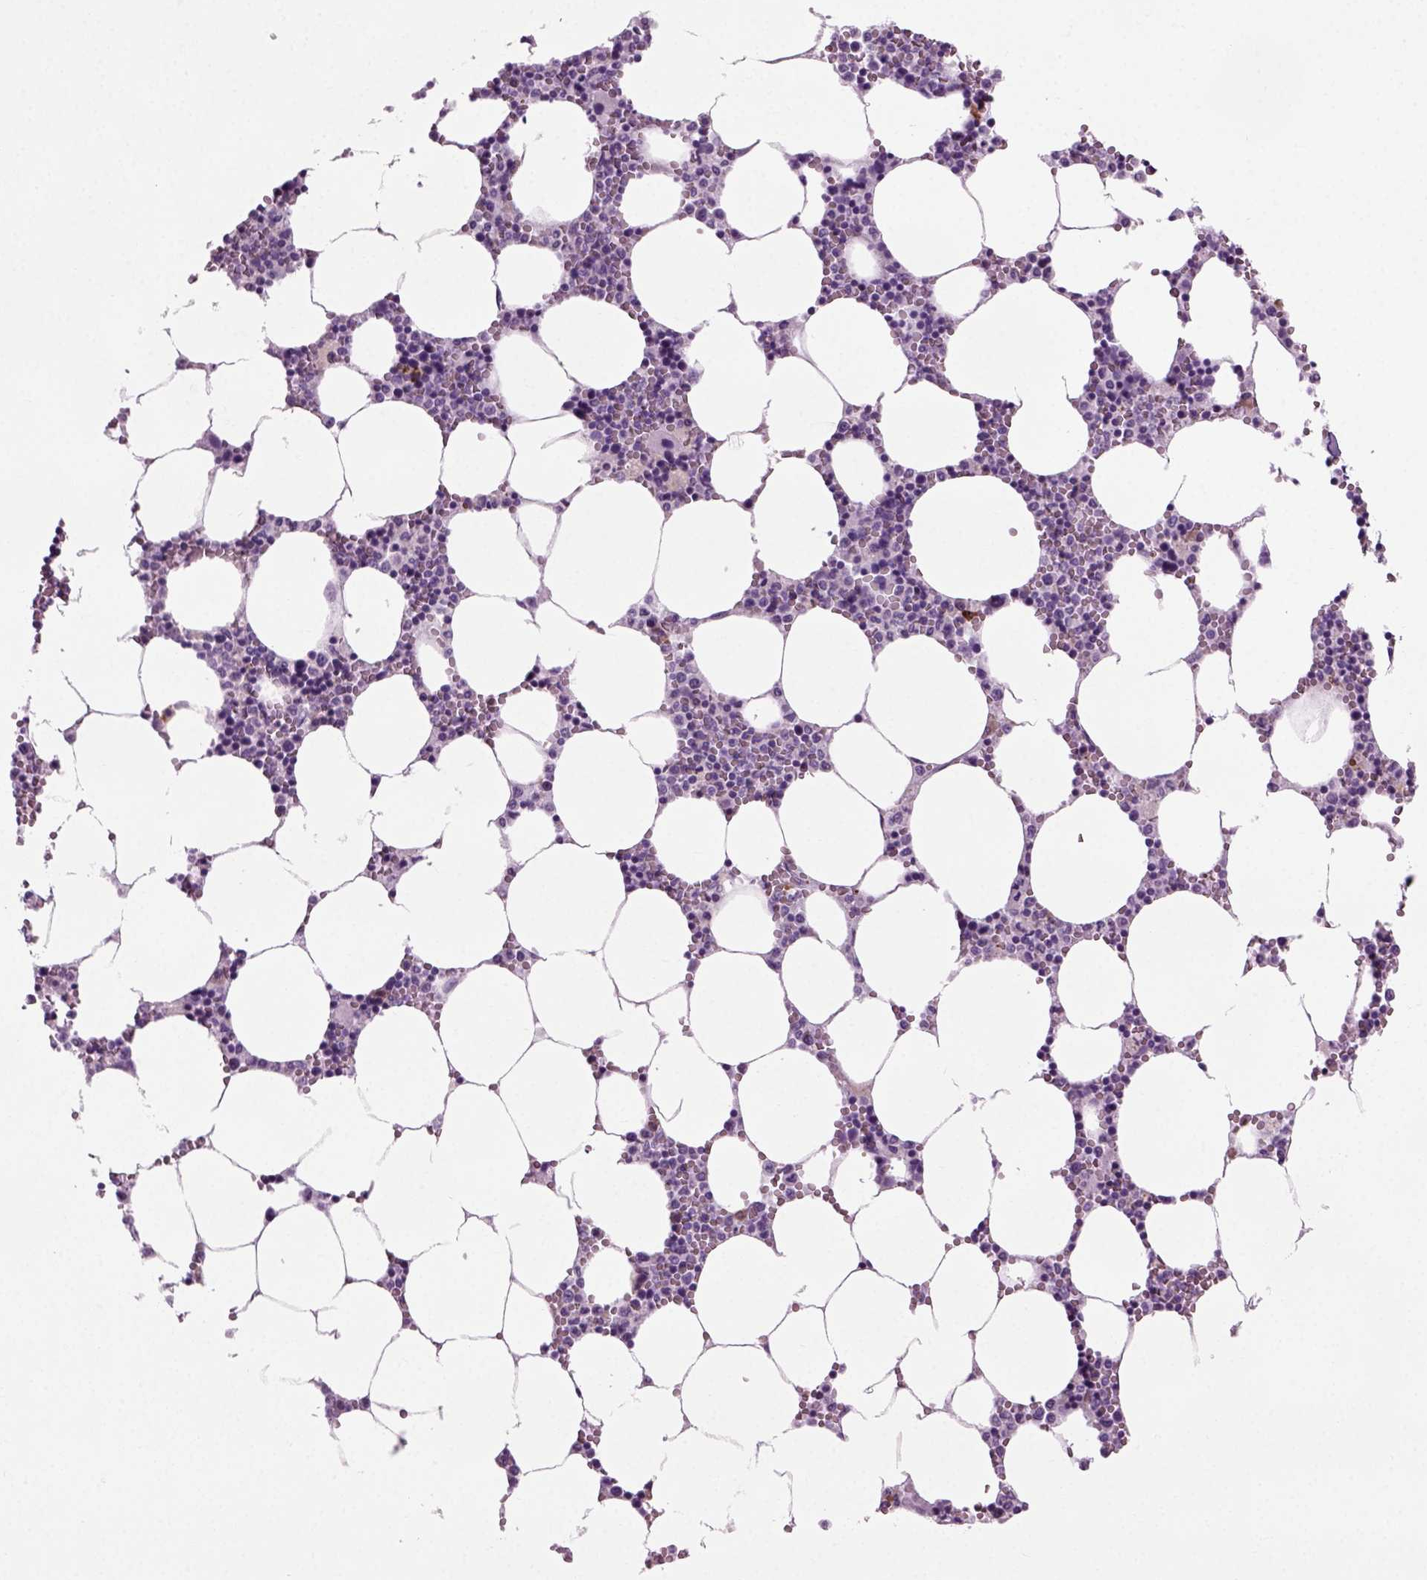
{"staining": {"intensity": "strong", "quantity": "<25%", "location": "cytoplasmic/membranous"}, "tissue": "bone marrow", "cell_type": "Hematopoietic cells", "image_type": "normal", "snomed": [{"axis": "morphology", "description": "Normal tissue, NOS"}, {"axis": "topography", "description": "Bone marrow"}], "caption": "A brown stain shows strong cytoplasmic/membranous expression of a protein in hematopoietic cells of normal human bone marrow.", "gene": "PRLH", "patient": {"sex": "female", "age": 64}}